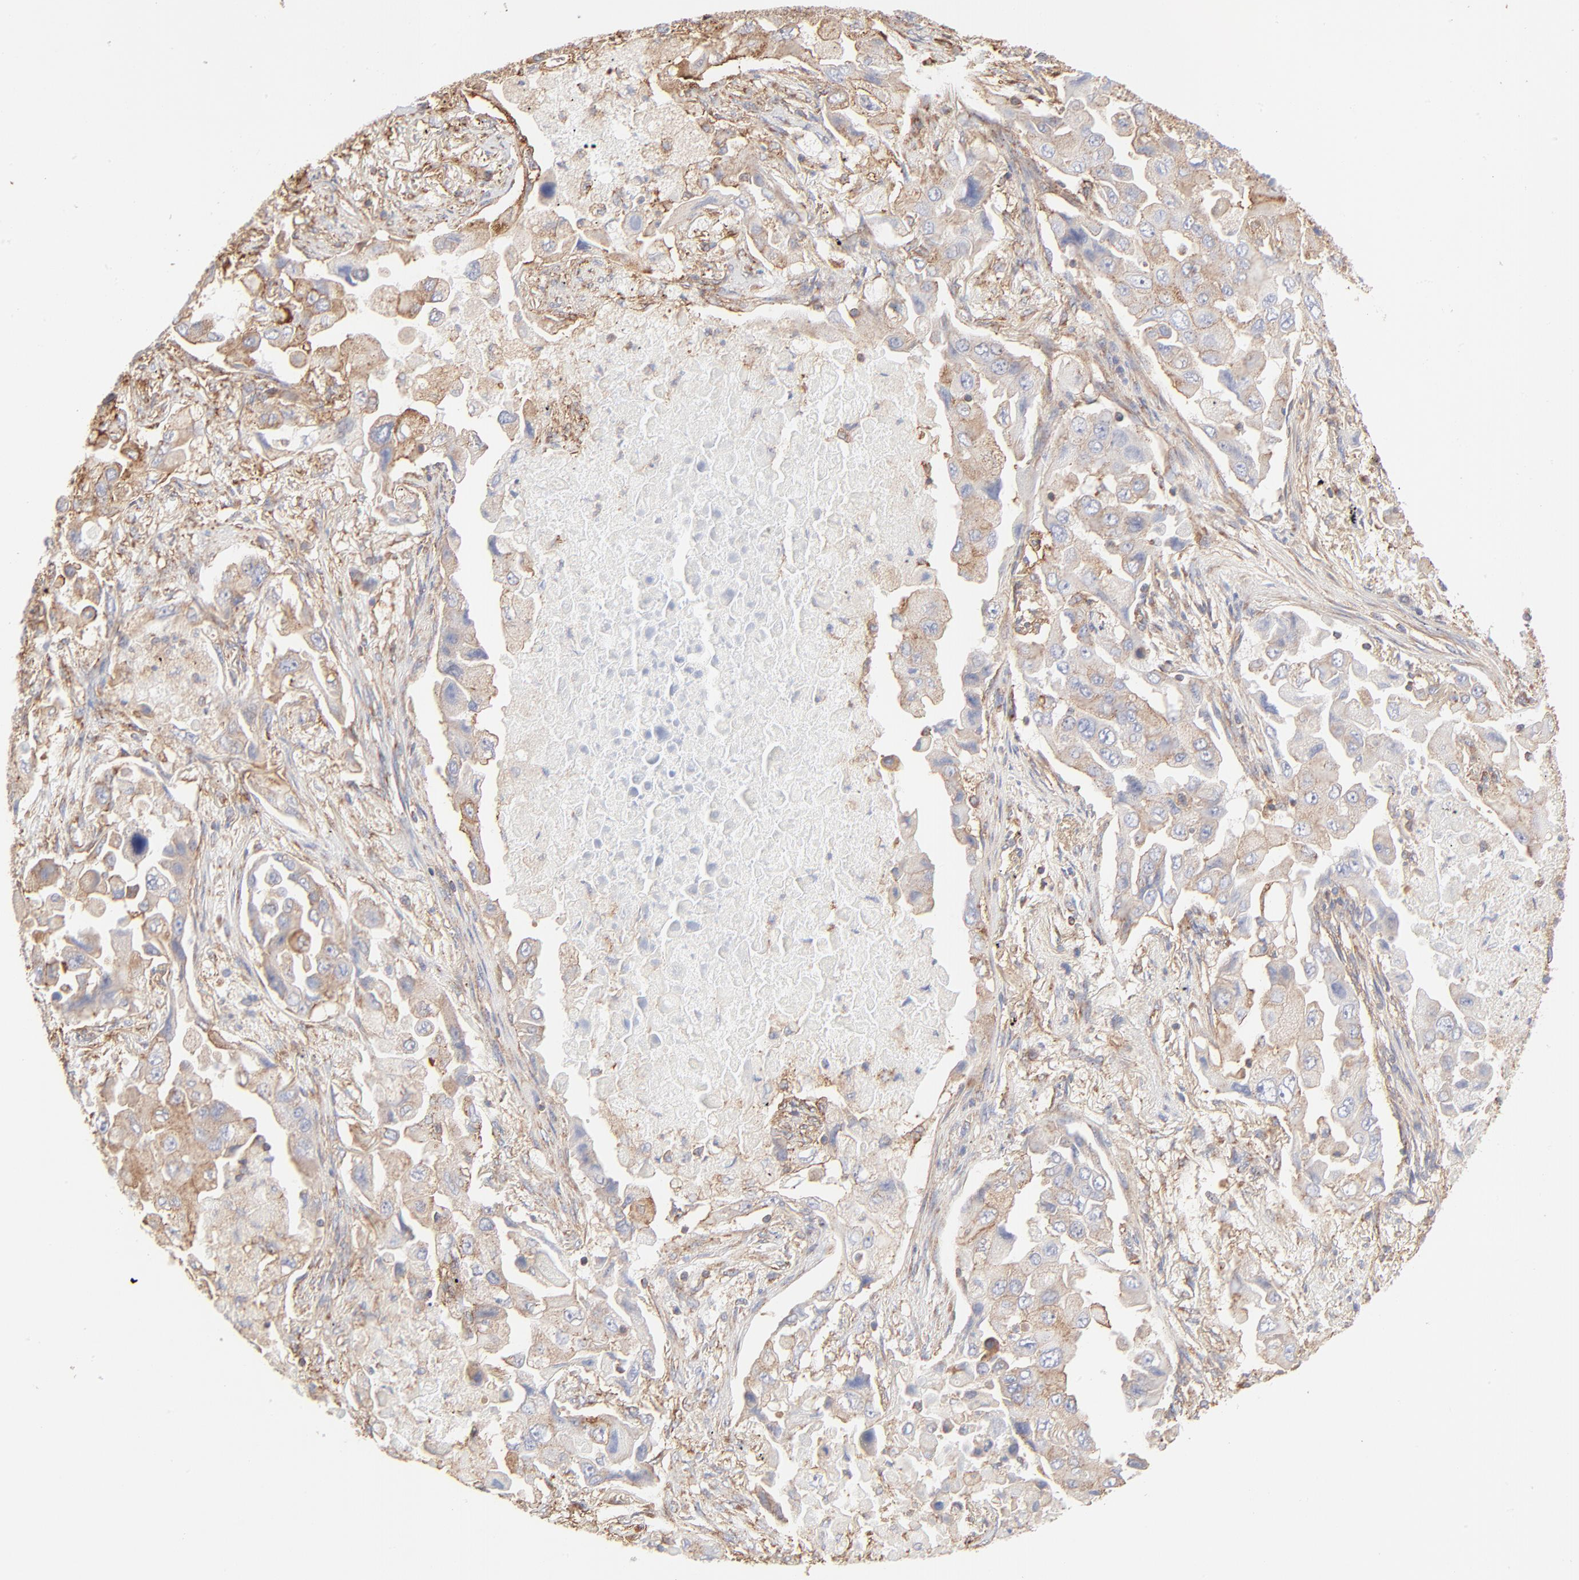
{"staining": {"intensity": "moderate", "quantity": ">75%", "location": "cytoplasmic/membranous"}, "tissue": "lung cancer", "cell_type": "Tumor cells", "image_type": "cancer", "snomed": [{"axis": "morphology", "description": "Adenocarcinoma, NOS"}, {"axis": "topography", "description": "Lung"}], "caption": "There is medium levels of moderate cytoplasmic/membranous positivity in tumor cells of lung adenocarcinoma, as demonstrated by immunohistochemical staining (brown color).", "gene": "CLTB", "patient": {"sex": "female", "age": 65}}